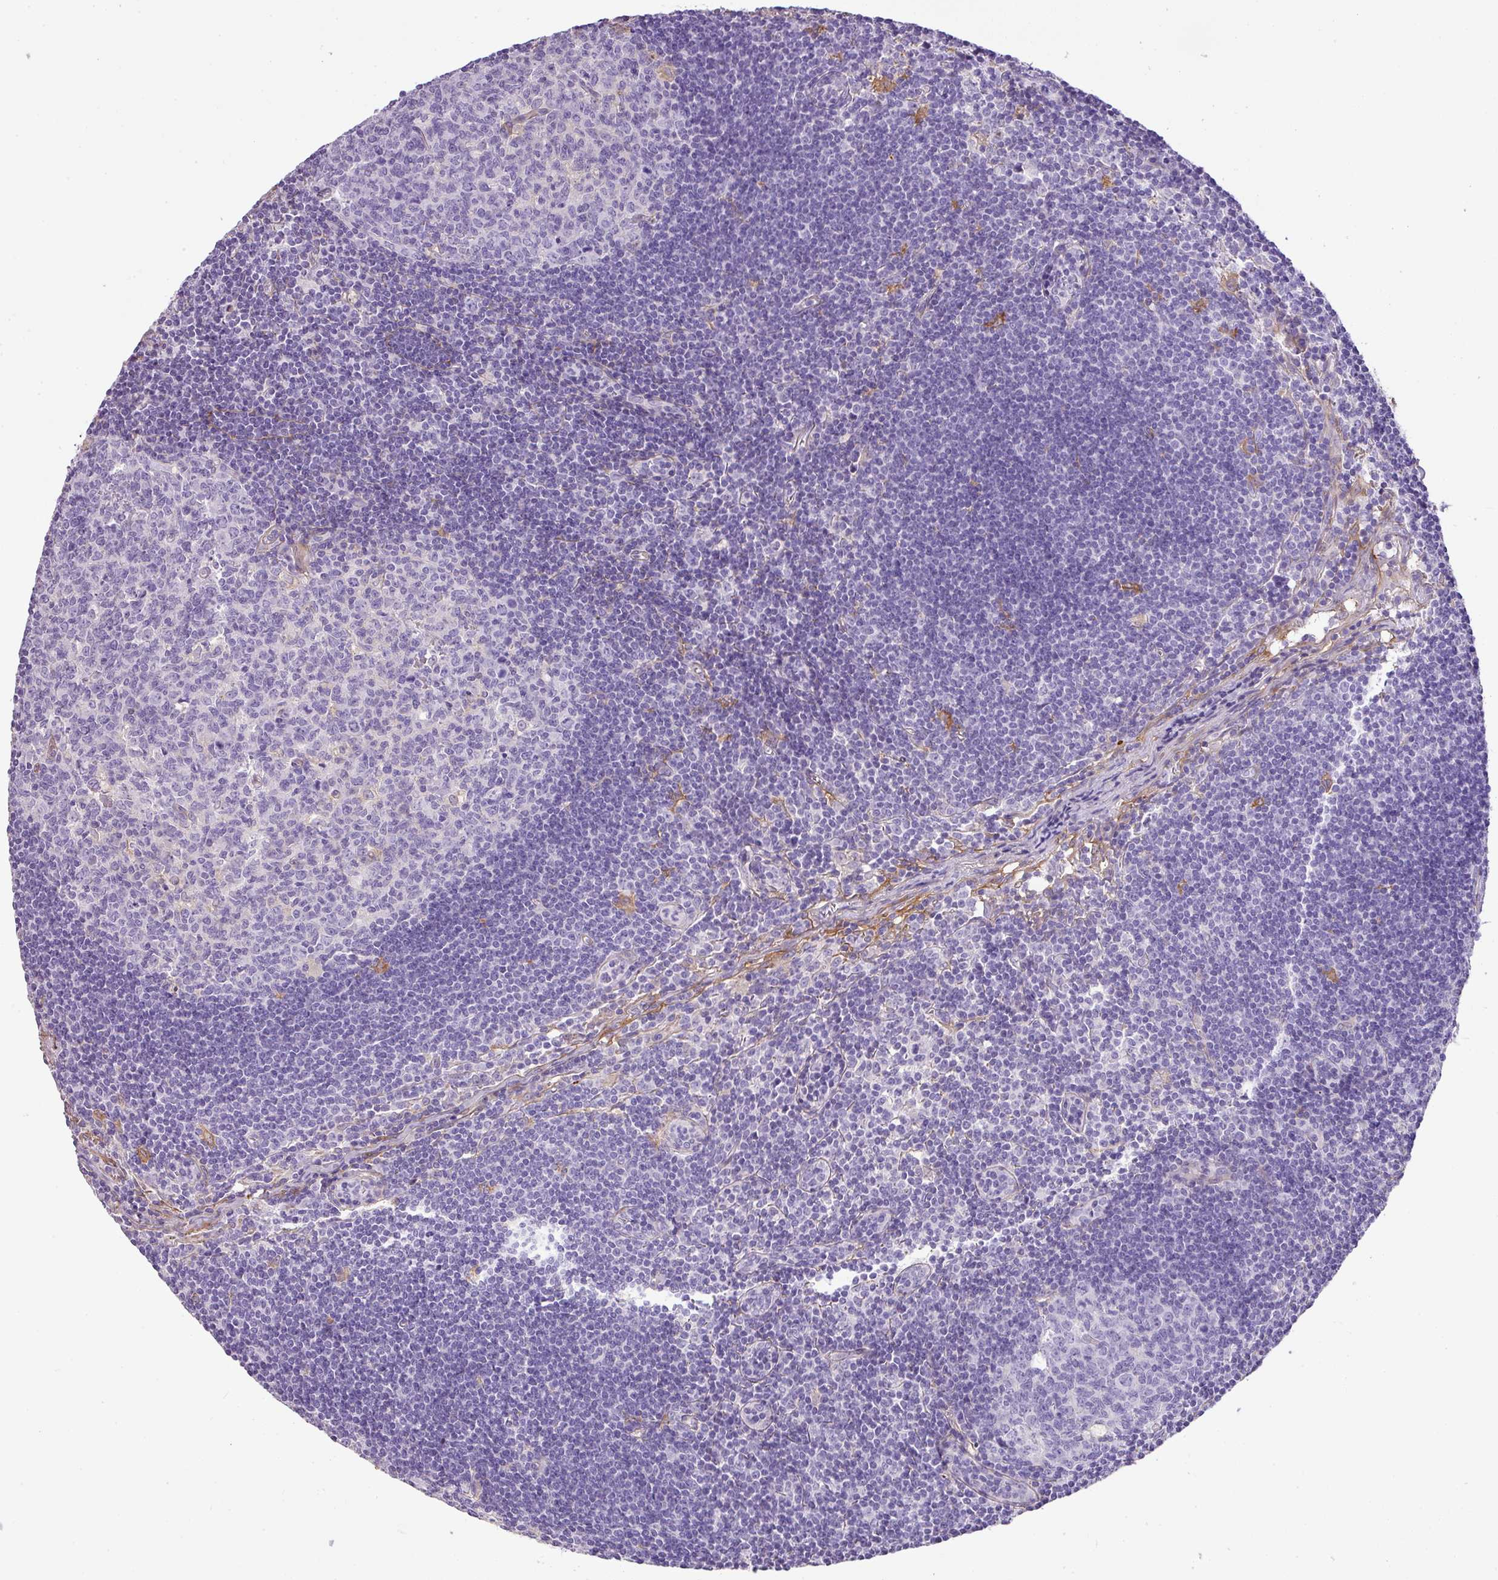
{"staining": {"intensity": "negative", "quantity": "none", "location": "none"}, "tissue": "lymph node", "cell_type": "Germinal center cells", "image_type": "normal", "snomed": [{"axis": "morphology", "description": "Normal tissue, NOS"}, {"axis": "topography", "description": "Lymph node"}], "caption": "Immunohistochemistry (IHC) histopathology image of unremarkable lymph node: human lymph node stained with DAB (3,3'-diaminobenzidine) shows no significant protein expression in germinal center cells.", "gene": "PARD6G", "patient": {"sex": "female", "age": 29}}